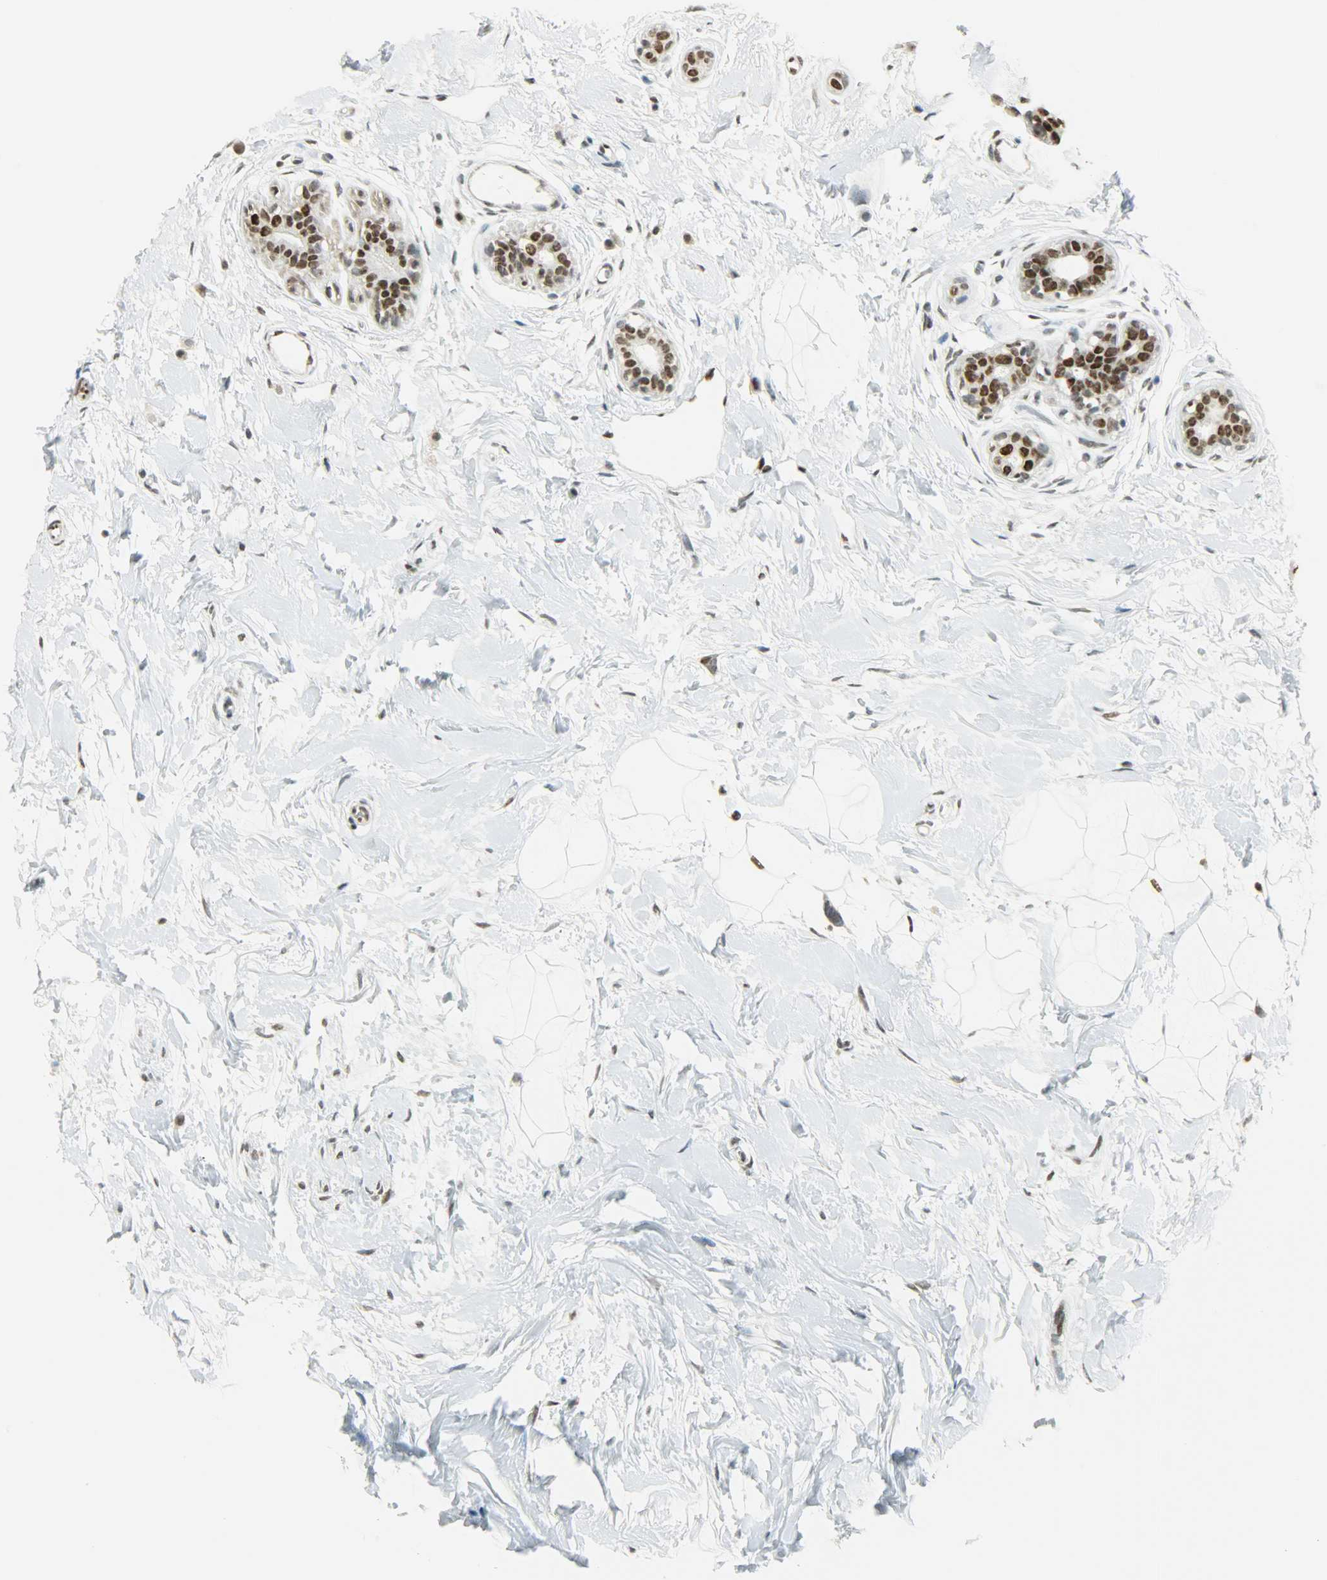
{"staining": {"intensity": "strong", "quantity": ">75%", "location": "nuclear"}, "tissue": "breast cancer", "cell_type": "Tumor cells", "image_type": "cancer", "snomed": [{"axis": "morphology", "description": "Lobular carcinoma, in situ"}, {"axis": "morphology", "description": "Lobular carcinoma"}, {"axis": "topography", "description": "Breast"}], "caption": "Brown immunohistochemical staining in human lobular carcinoma (breast) reveals strong nuclear positivity in approximately >75% of tumor cells.", "gene": "MYEF2", "patient": {"sex": "female", "age": 41}}